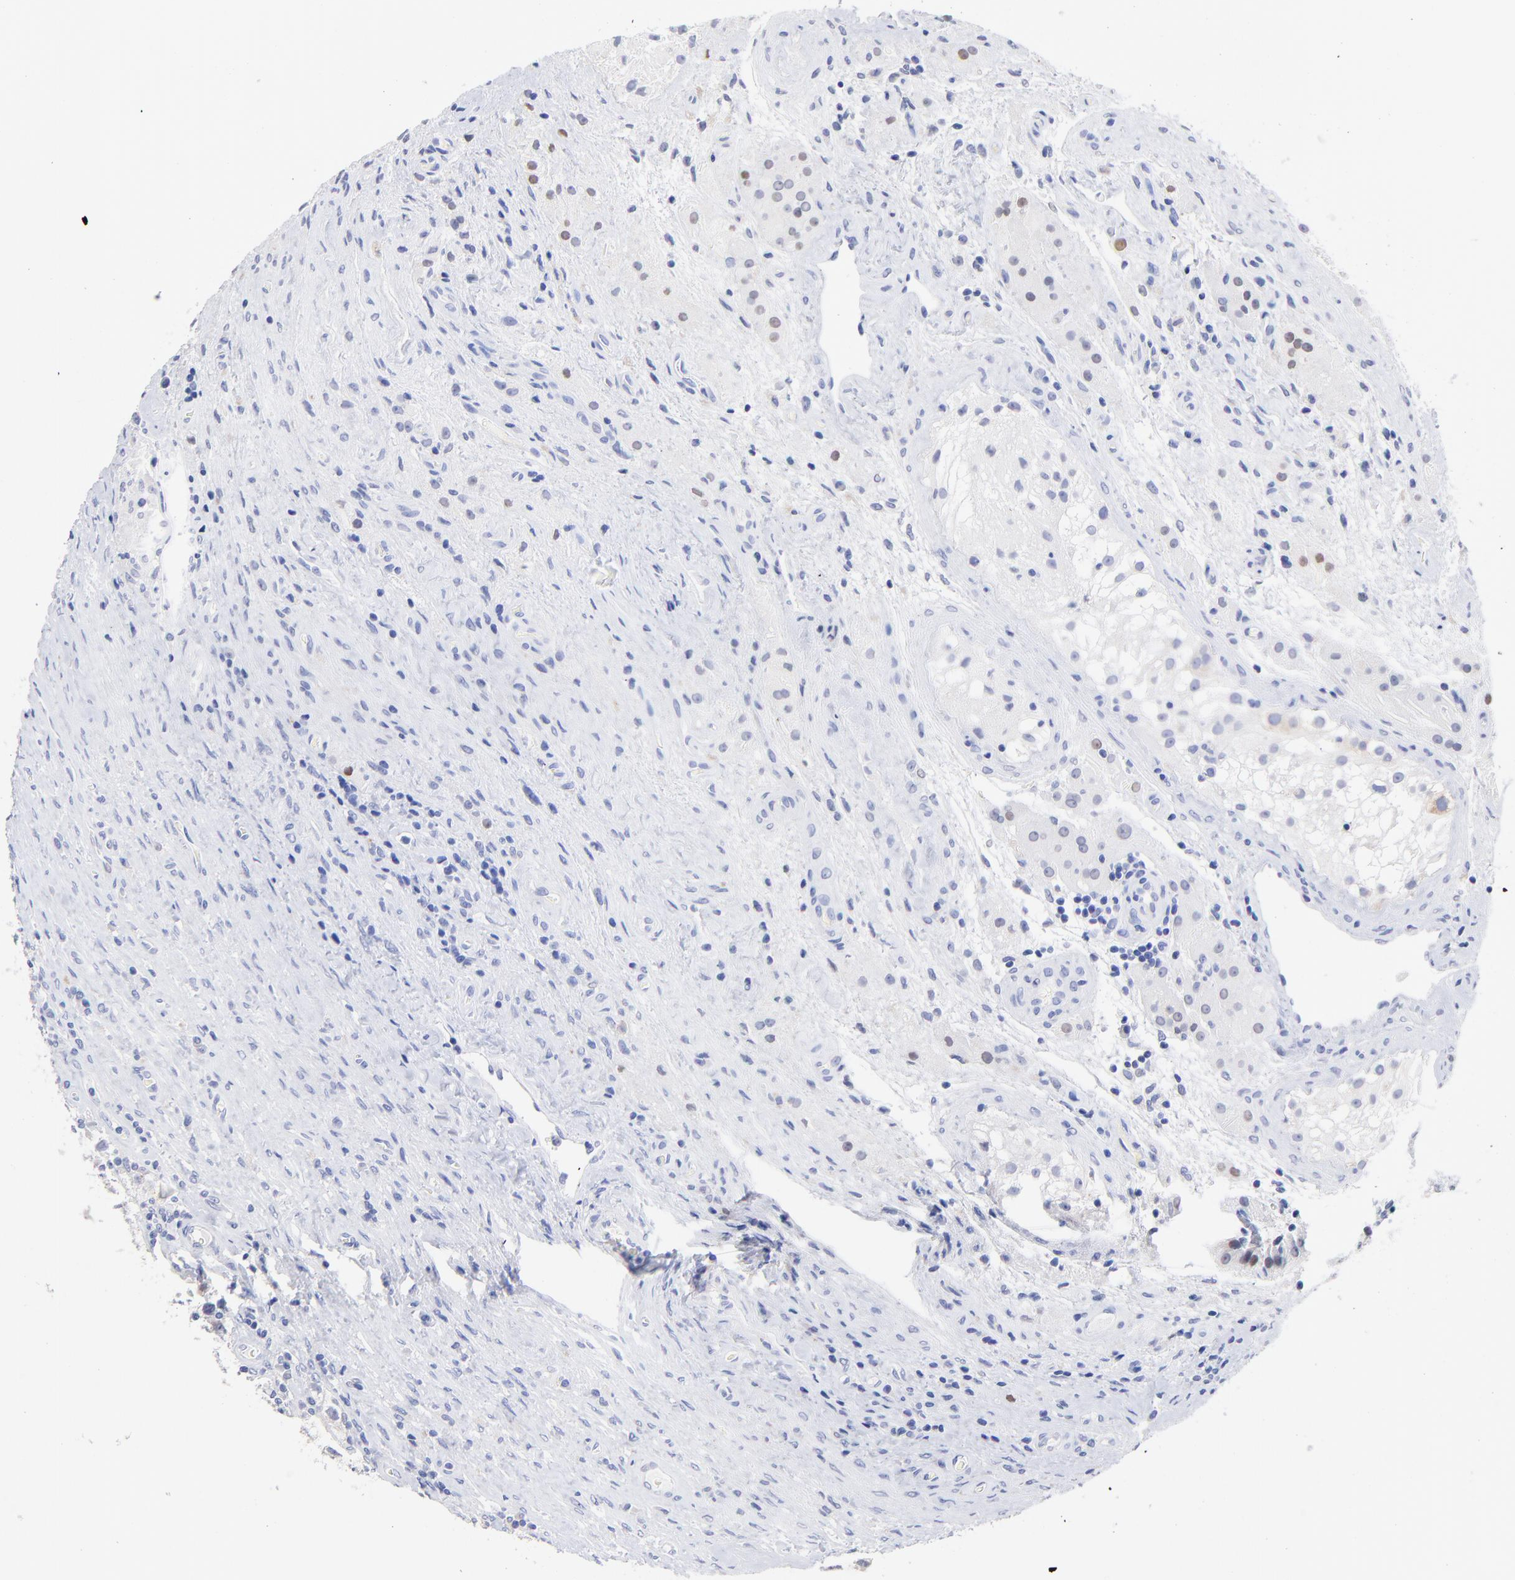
{"staining": {"intensity": "moderate", "quantity": "<25%", "location": "nuclear"}, "tissue": "testis cancer", "cell_type": "Tumor cells", "image_type": "cancer", "snomed": [{"axis": "morphology", "description": "Seminoma, NOS"}, {"axis": "topography", "description": "Testis"}], "caption": "IHC photomicrograph of neoplastic tissue: seminoma (testis) stained using IHC shows low levels of moderate protein expression localized specifically in the nuclear of tumor cells, appearing as a nuclear brown color.", "gene": "CFAP57", "patient": {"sex": "male", "age": 43}}